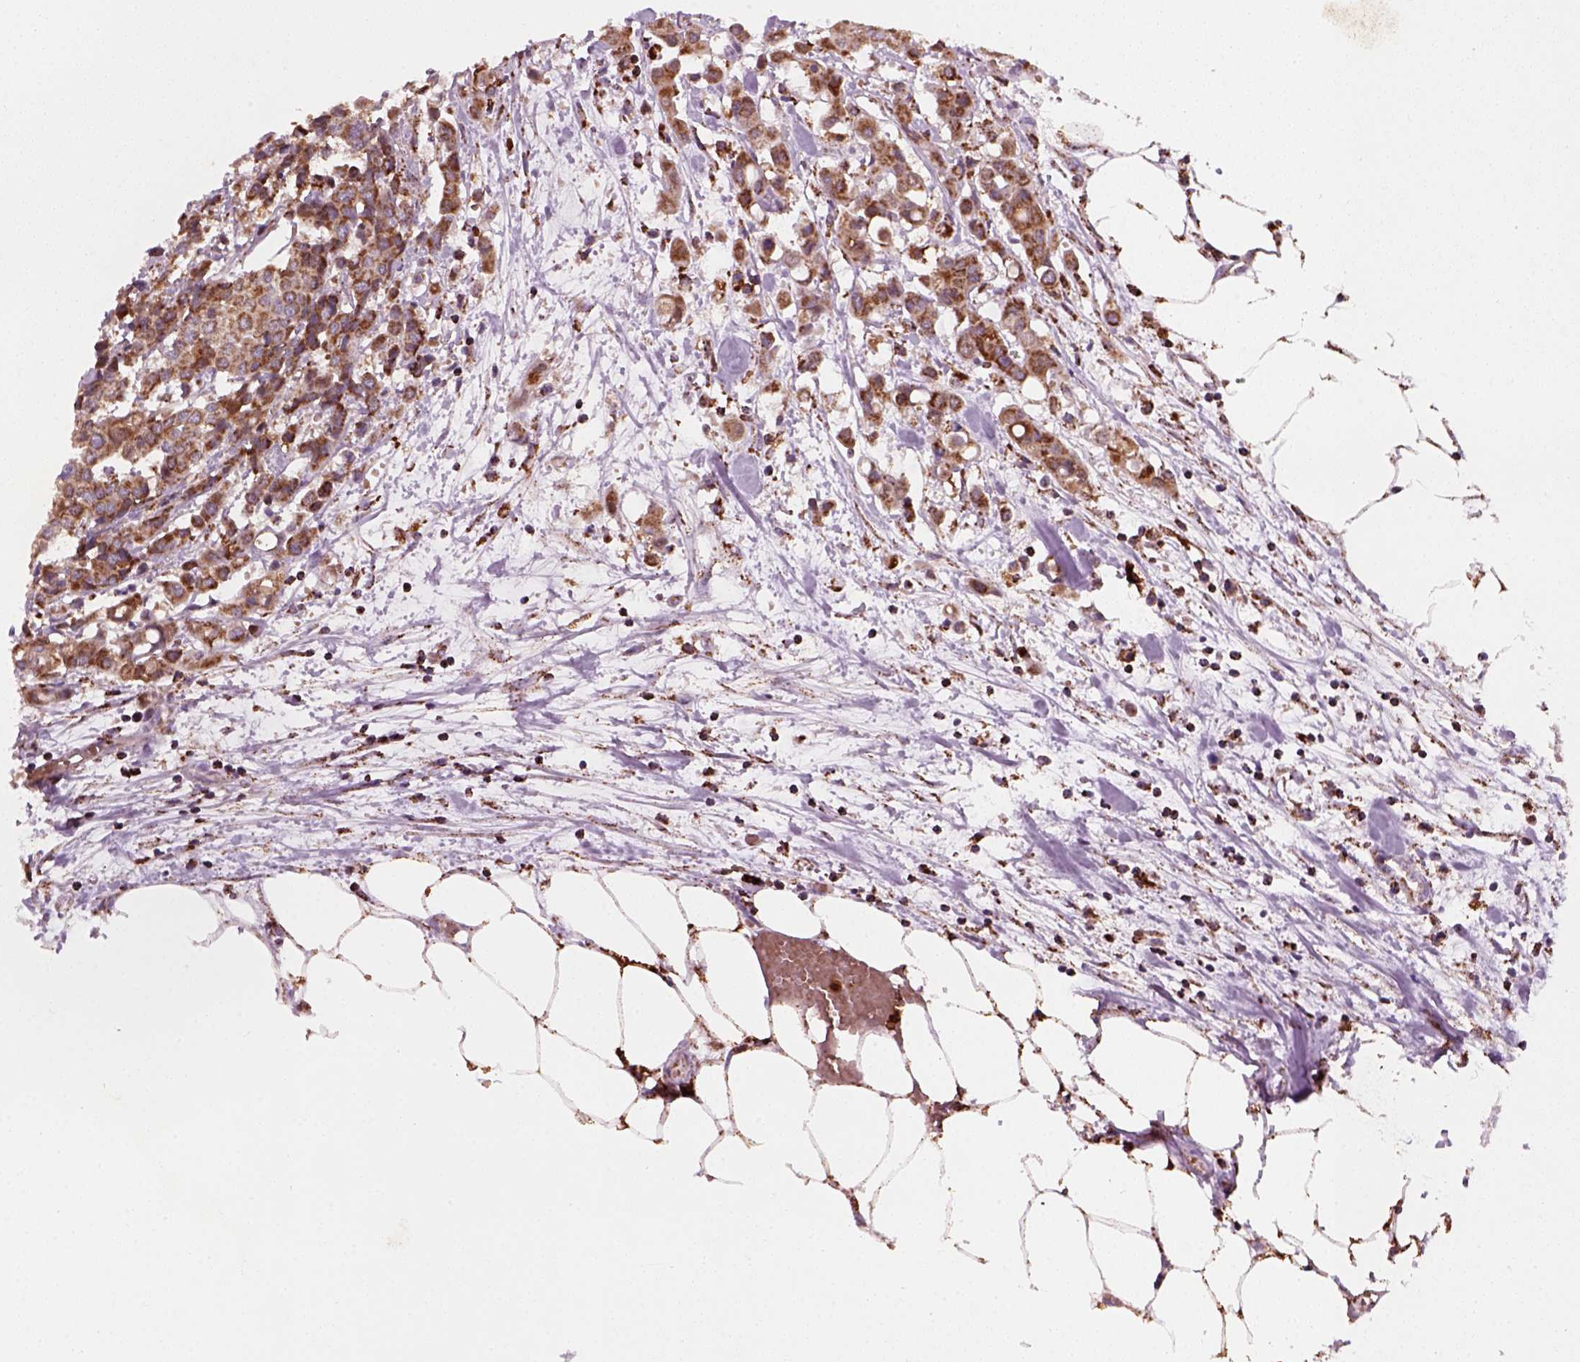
{"staining": {"intensity": "moderate", "quantity": ">75%", "location": "cytoplasmic/membranous"}, "tissue": "carcinoid", "cell_type": "Tumor cells", "image_type": "cancer", "snomed": [{"axis": "morphology", "description": "Carcinoid, malignant, NOS"}, {"axis": "topography", "description": "Colon"}], "caption": "Immunohistochemistry of human carcinoid (malignant) shows medium levels of moderate cytoplasmic/membranous positivity in approximately >75% of tumor cells.", "gene": "NUDT16L1", "patient": {"sex": "male", "age": 81}}